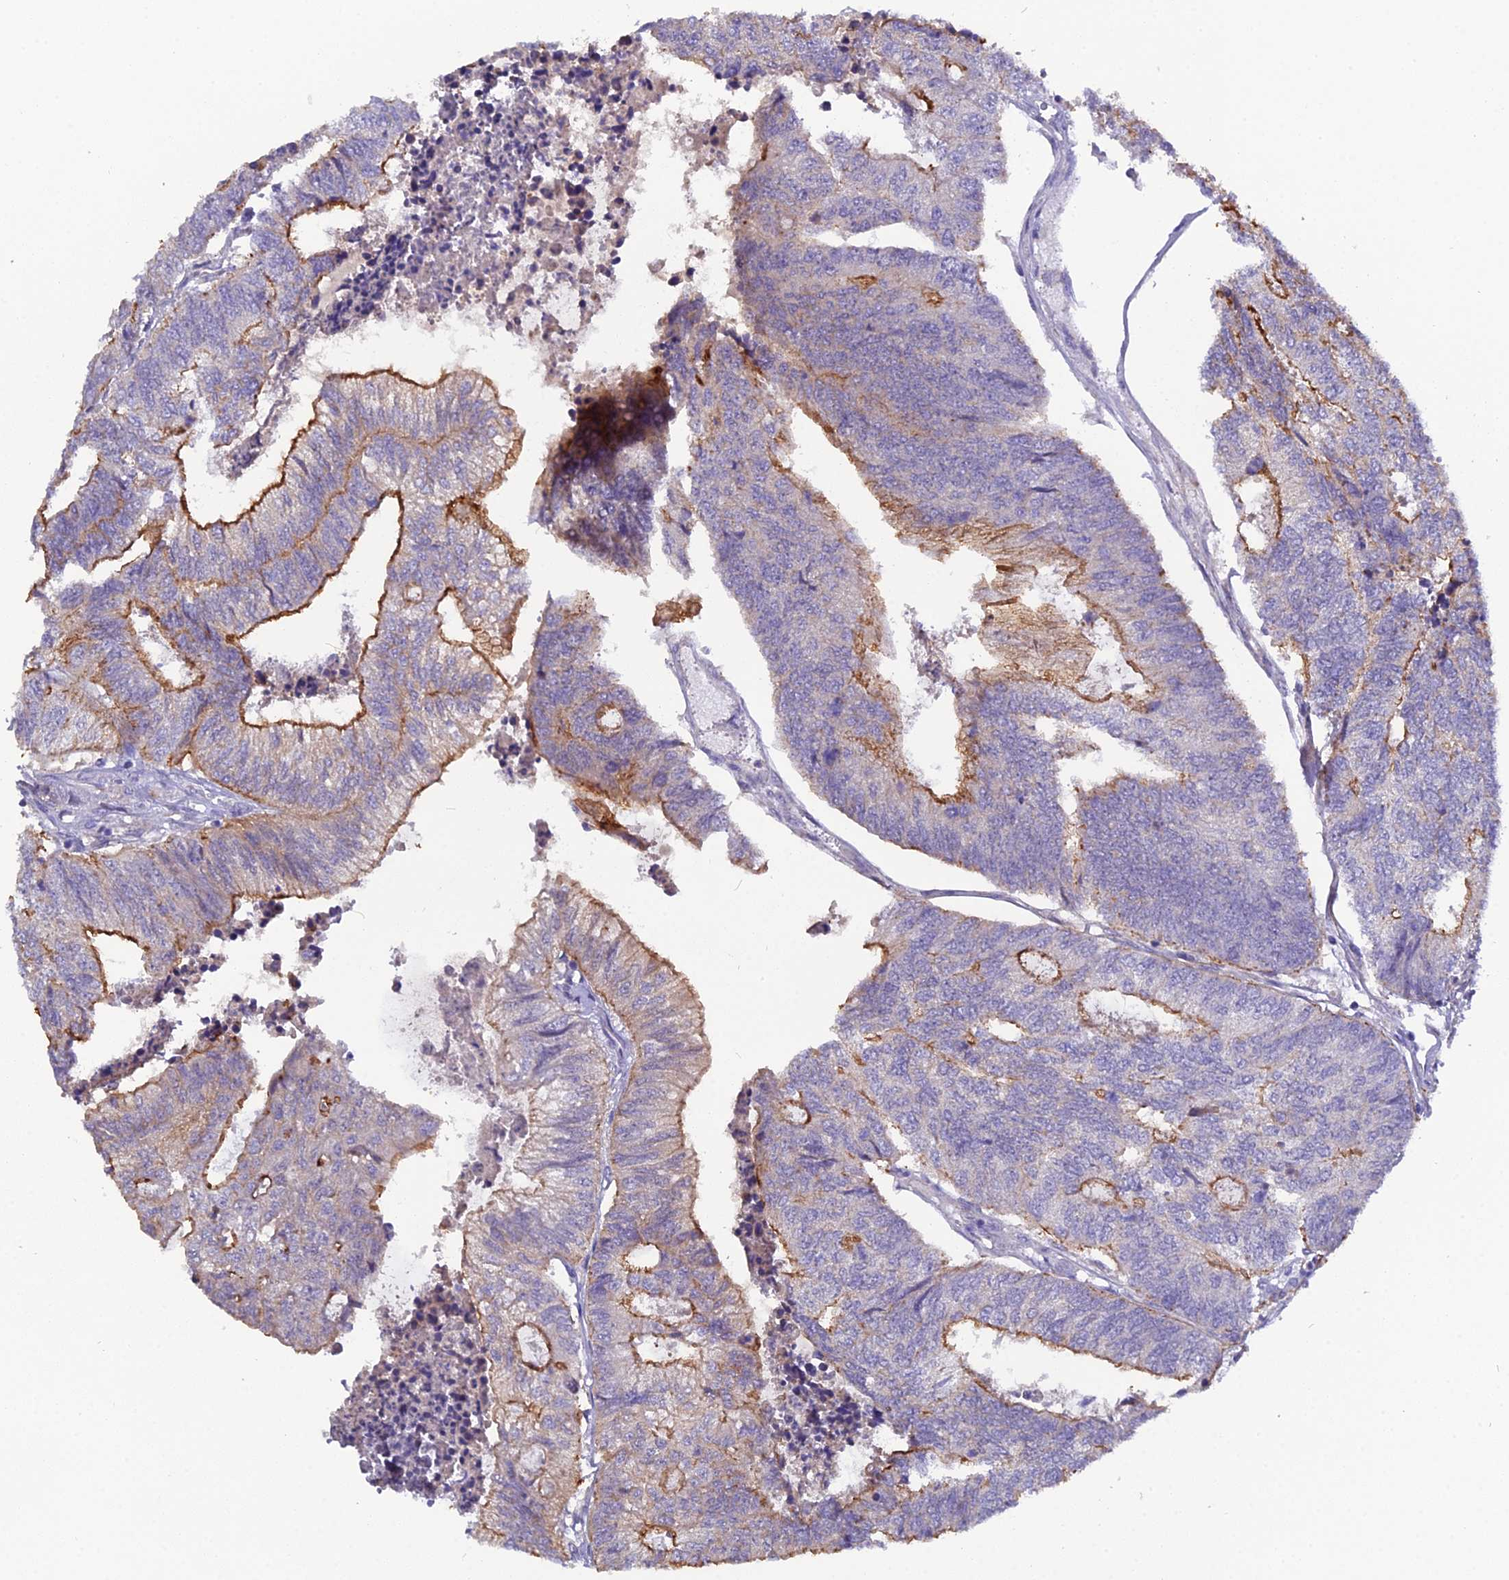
{"staining": {"intensity": "moderate", "quantity": "25%-75%", "location": "cytoplasmic/membranous"}, "tissue": "colorectal cancer", "cell_type": "Tumor cells", "image_type": "cancer", "snomed": [{"axis": "morphology", "description": "Adenocarcinoma, NOS"}, {"axis": "topography", "description": "Colon"}], "caption": "The image demonstrates a brown stain indicating the presence of a protein in the cytoplasmic/membranous of tumor cells in colorectal cancer.", "gene": "CFAP47", "patient": {"sex": "female", "age": 67}}